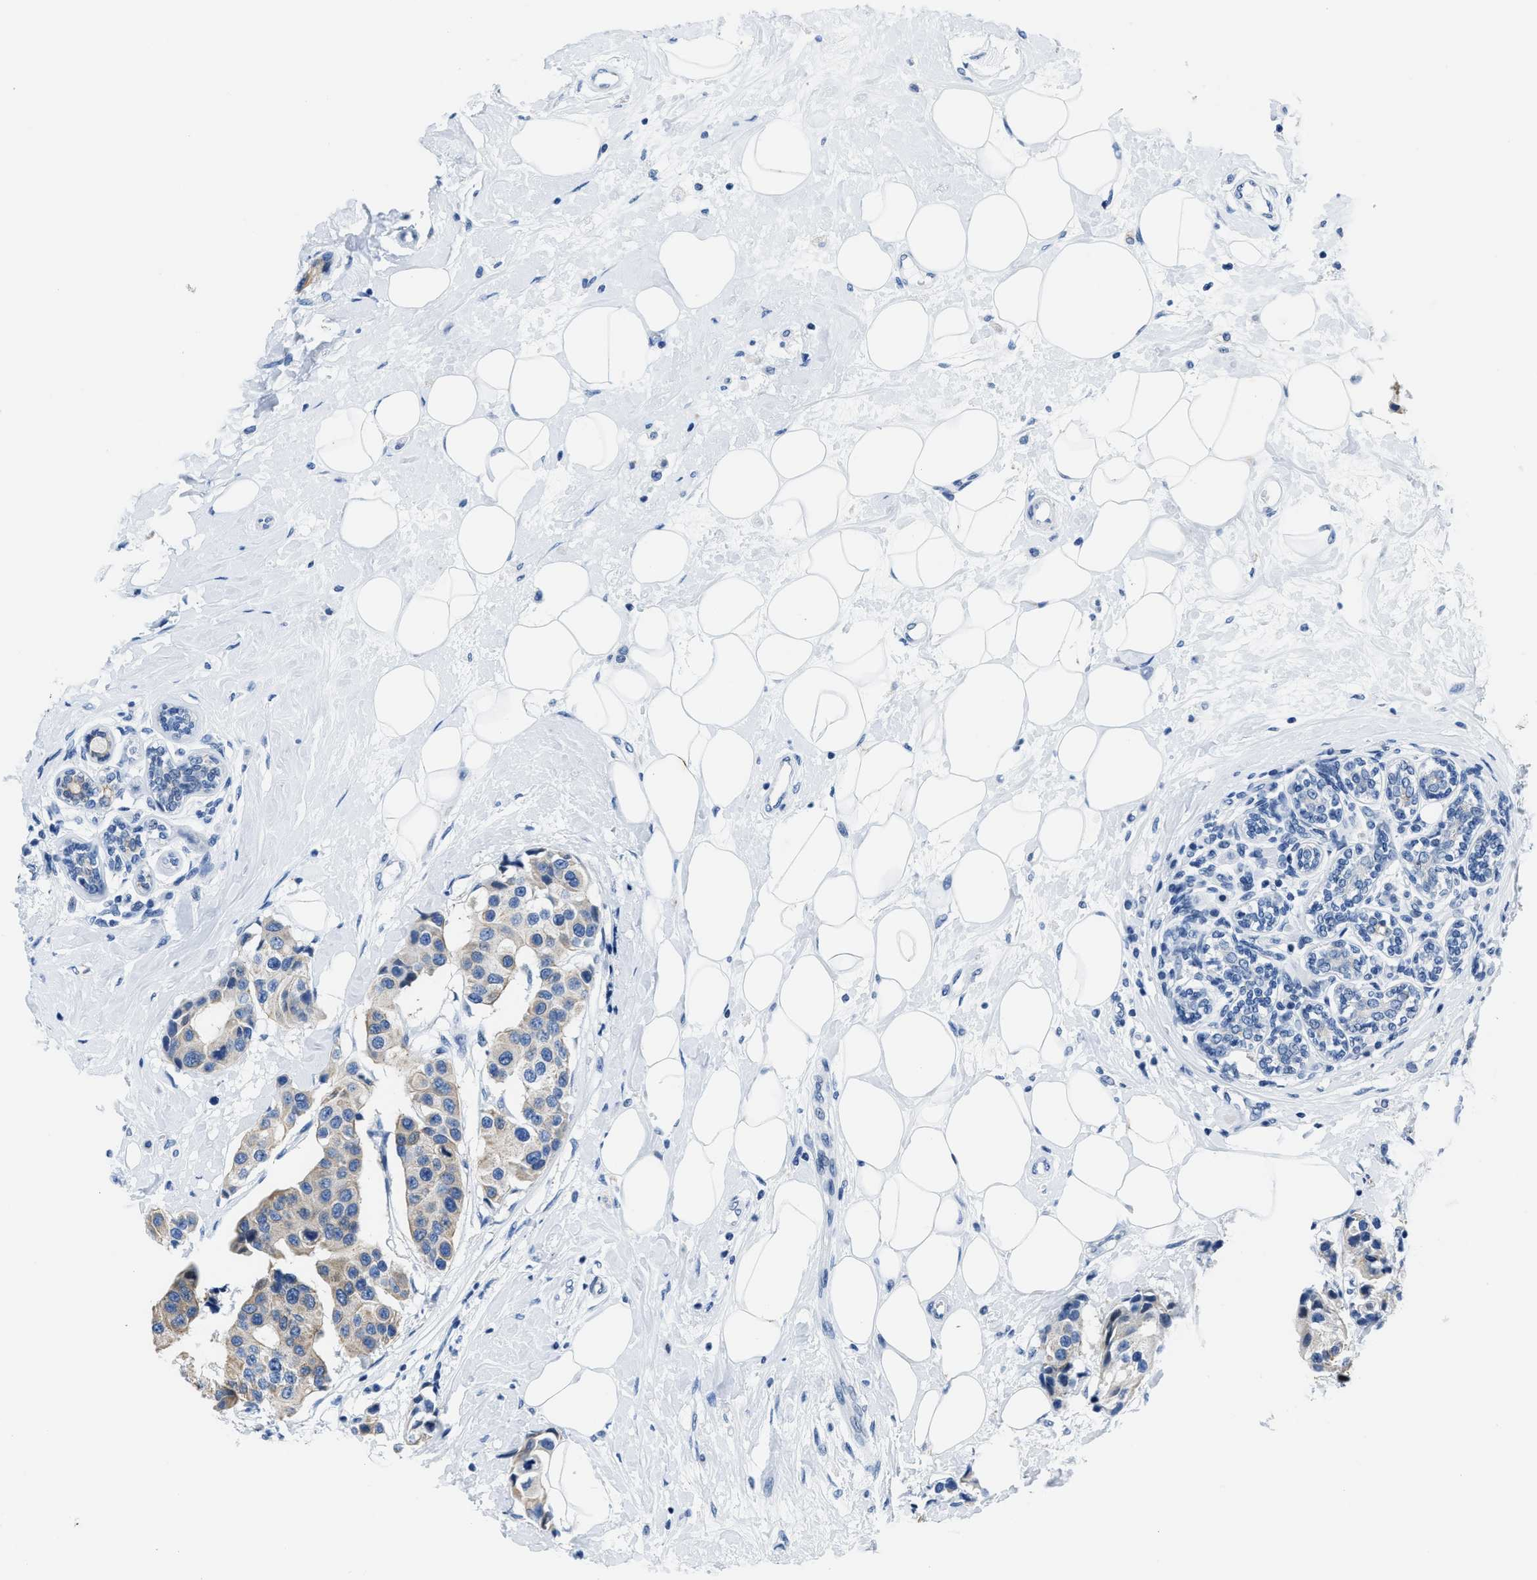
{"staining": {"intensity": "negative", "quantity": "none", "location": "none"}, "tissue": "breast cancer", "cell_type": "Tumor cells", "image_type": "cancer", "snomed": [{"axis": "morphology", "description": "Normal tissue, NOS"}, {"axis": "morphology", "description": "Duct carcinoma"}, {"axis": "topography", "description": "Breast"}], "caption": "Histopathology image shows no protein expression in tumor cells of breast cancer tissue.", "gene": "ASZ1", "patient": {"sex": "female", "age": 39}}